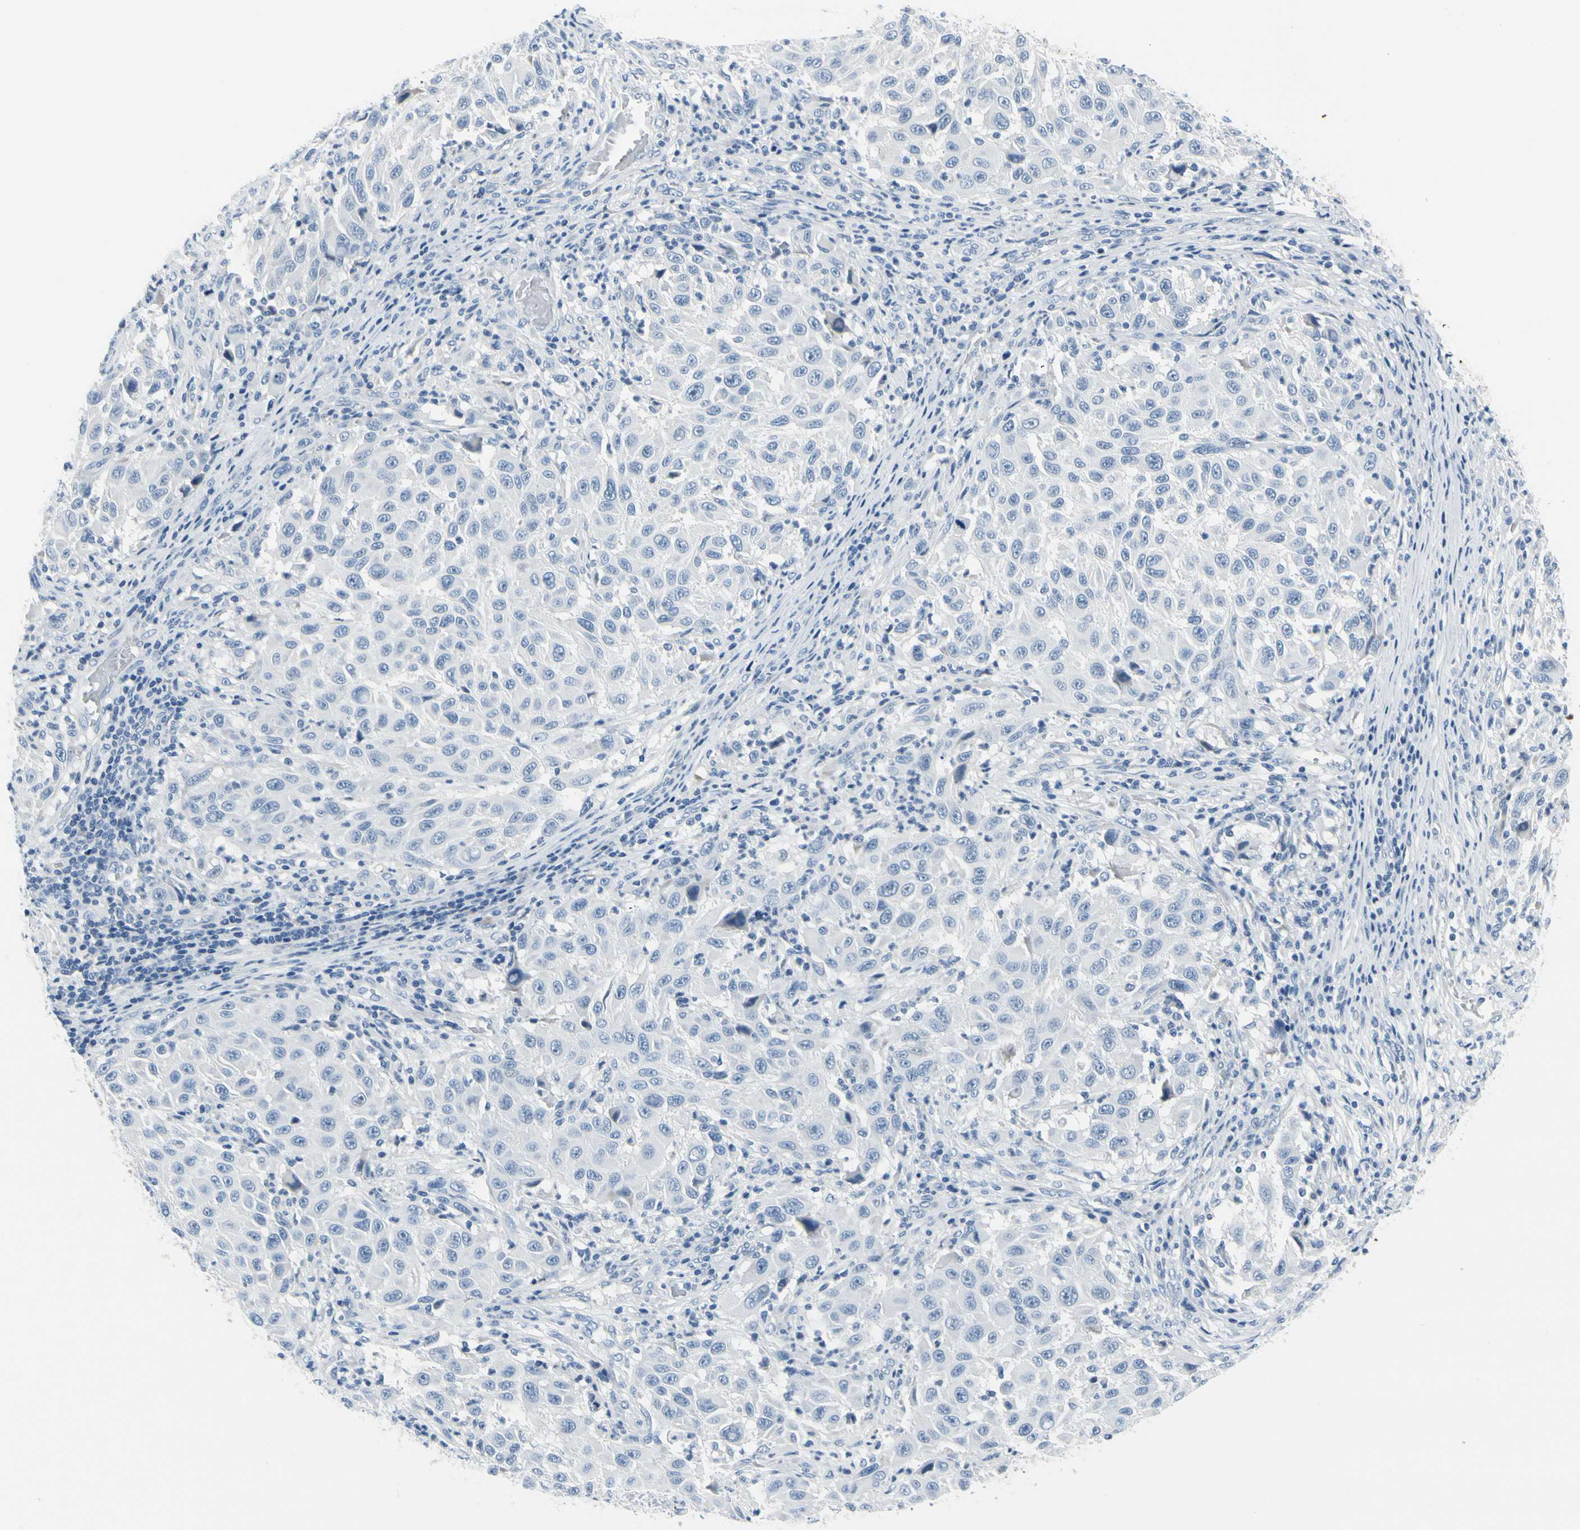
{"staining": {"intensity": "negative", "quantity": "none", "location": "none"}, "tissue": "melanoma", "cell_type": "Tumor cells", "image_type": "cancer", "snomed": [{"axis": "morphology", "description": "Malignant melanoma, Metastatic site"}, {"axis": "topography", "description": "Lymph node"}], "caption": "This is an immunohistochemistry (IHC) photomicrograph of human malignant melanoma (metastatic site). There is no expression in tumor cells.", "gene": "MUC5B", "patient": {"sex": "male", "age": 61}}